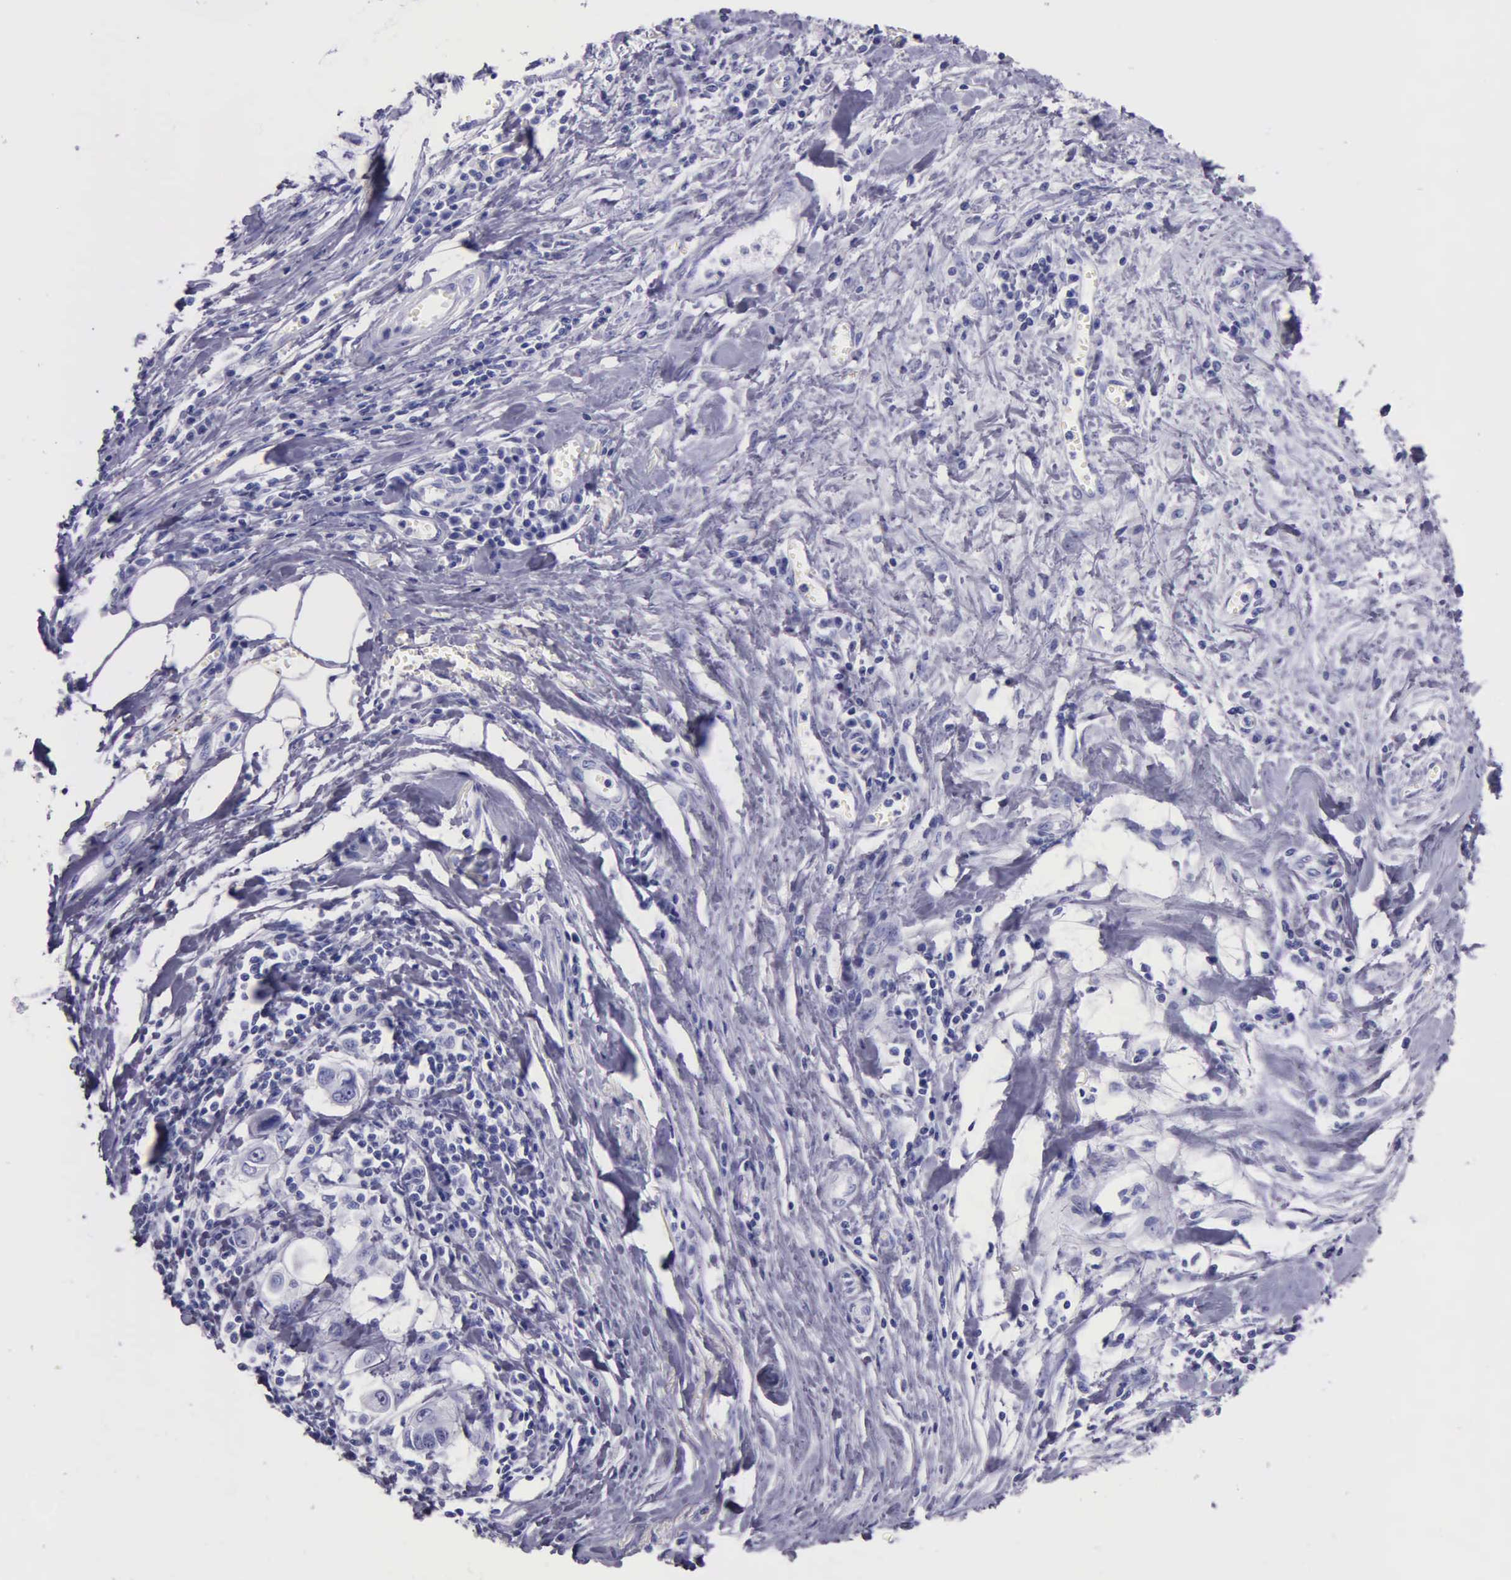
{"staining": {"intensity": "negative", "quantity": "none", "location": "none"}, "tissue": "stomach cancer", "cell_type": "Tumor cells", "image_type": "cancer", "snomed": [{"axis": "morphology", "description": "Adenocarcinoma, NOS"}, {"axis": "topography", "description": "Stomach, upper"}], "caption": "High power microscopy photomicrograph of an immunohistochemistry (IHC) image of adenocarcinoma (stomach), revealing no significant expression in tumor cells. Nuclei are stained in blue.", "gene": "KLK3", "patient": {"sex": "male", "age": 80}}